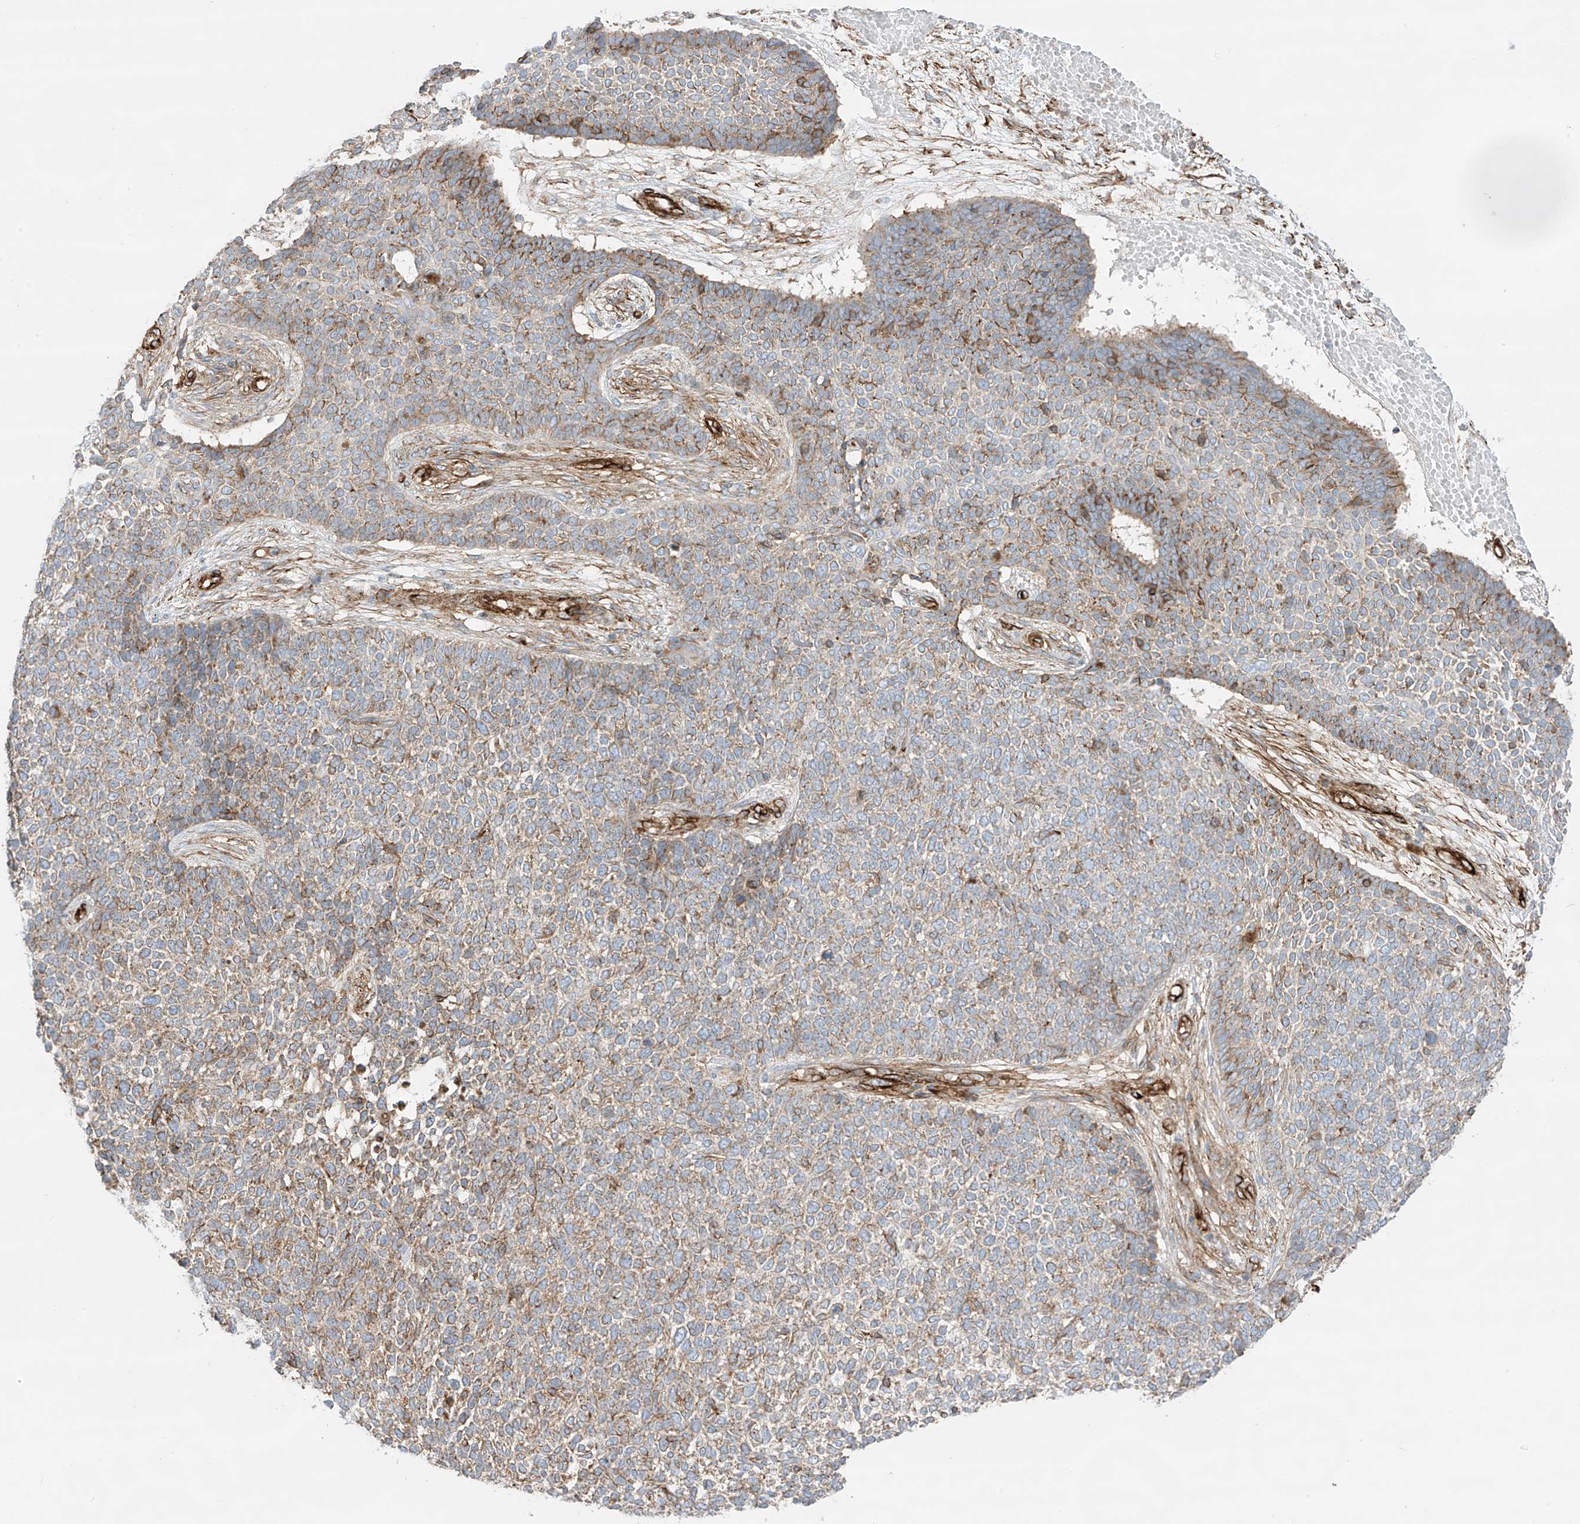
{"staining": {"intensity": "moderate", "quantity": ">75%", "location": "cytoplasmic/membranous"}, "tissue": "skin cancer", "cell_type": "Tumor cells", "image_type": "cancer", "snomed": [{"axis": "morphology", "description": "Basal cell carcinoma"}, {"axis": "topography", "description": "Skin"}], "caption": "Human skin cancer (basal cell carcinoma) stained with a brown dye reveals moderate cytoplasmic/membranous positive expression in about >75% of tumor cells.", "gene": "ABCB7", "patient": {"sex": "female", "age": 84}}